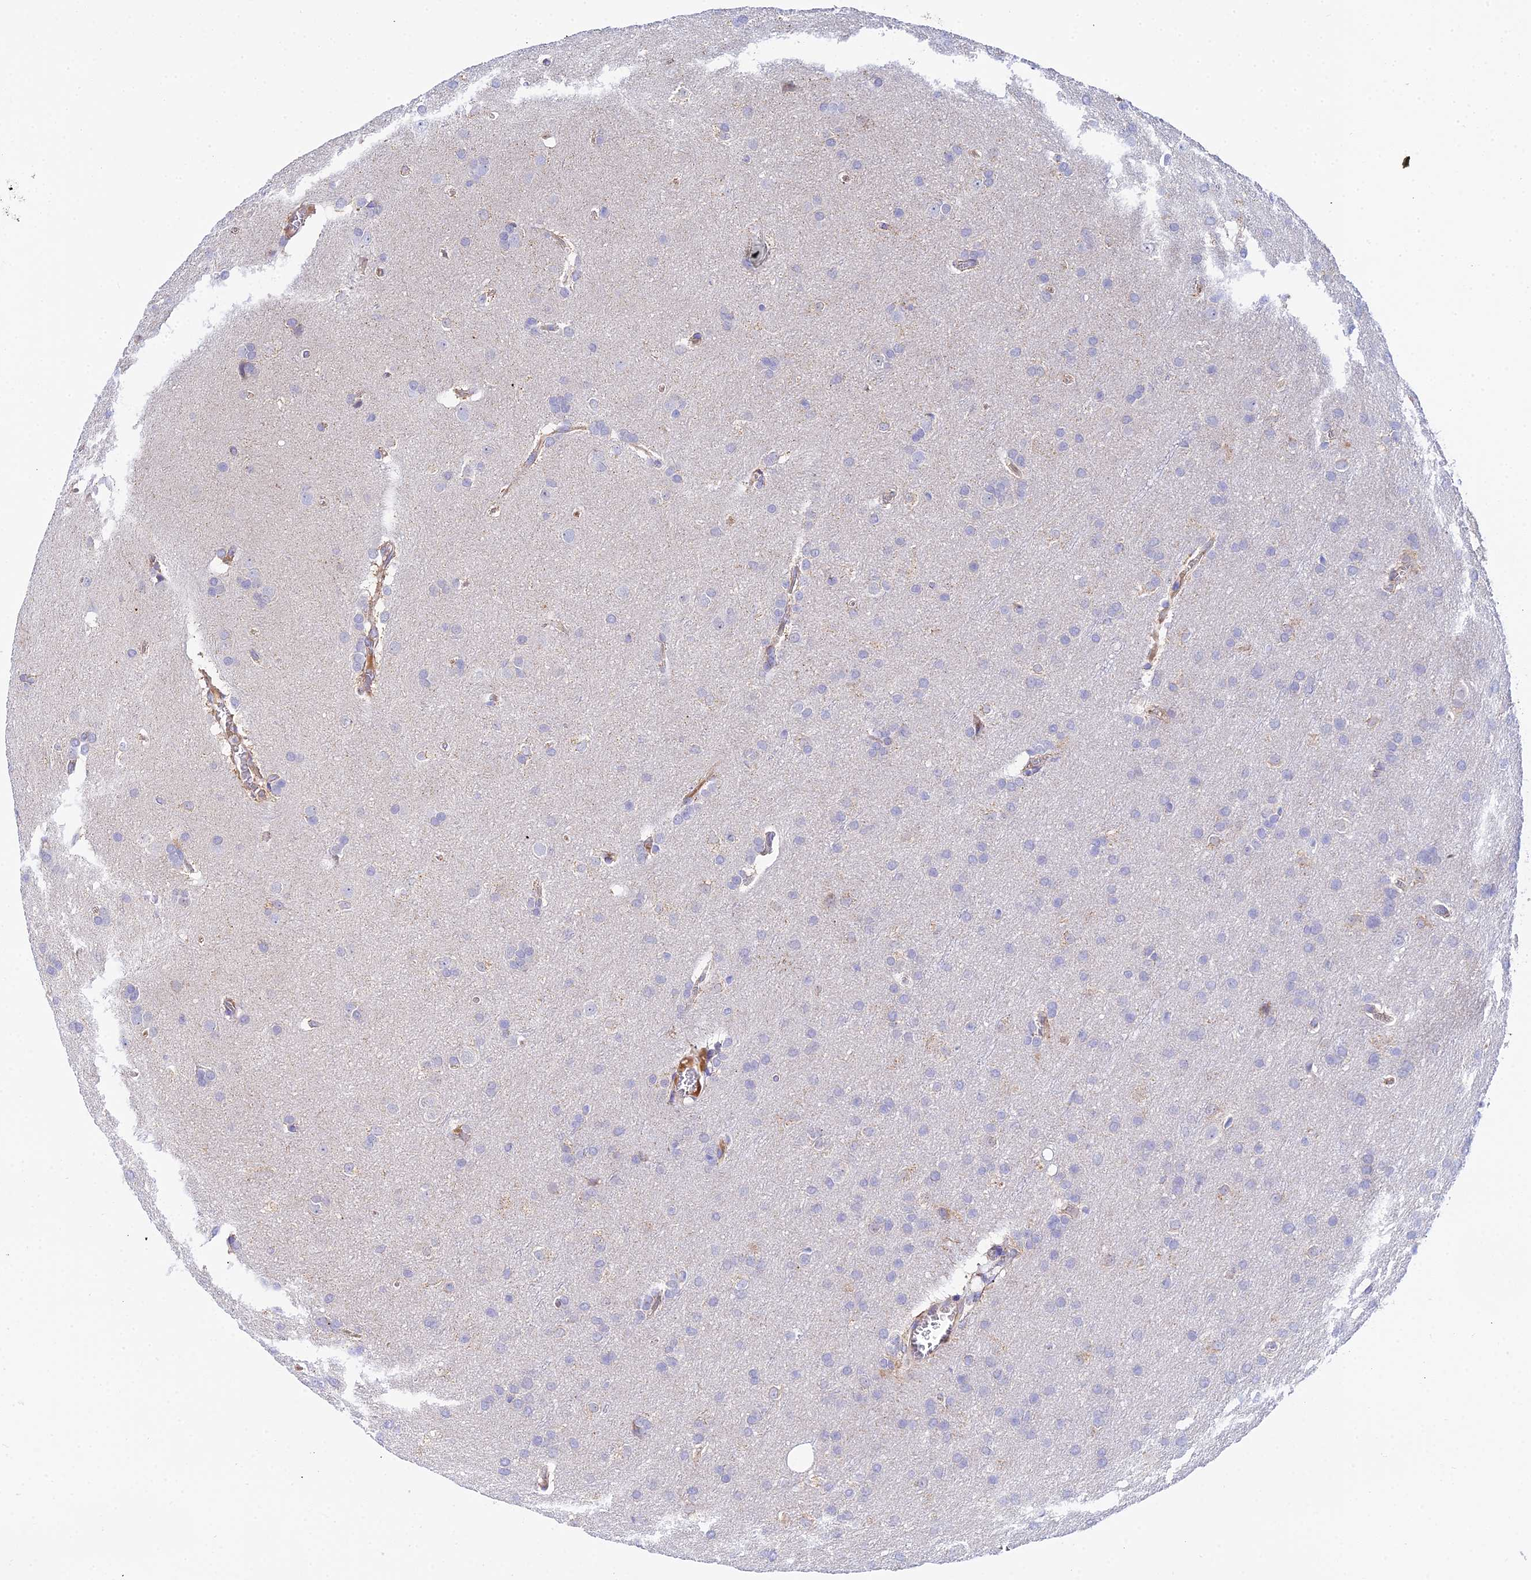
{"staining": {"intensity": "negative", "quantity": "none", "location": "none"}, "tissue": "glioma", "cell_type": "Tumor cells", "image_type": "cancer", "snomed": [{"axis": "morphology", "description": "Glioma, malignant, Low grade"}, {"axis": "topography", "description": "Brain"}], "caption": "Tumor cells are negative for brown protein staining in malignant glioma (low-grade).", "gene": "ACOT2", "patient": {"sex": "female", "age": 32}}